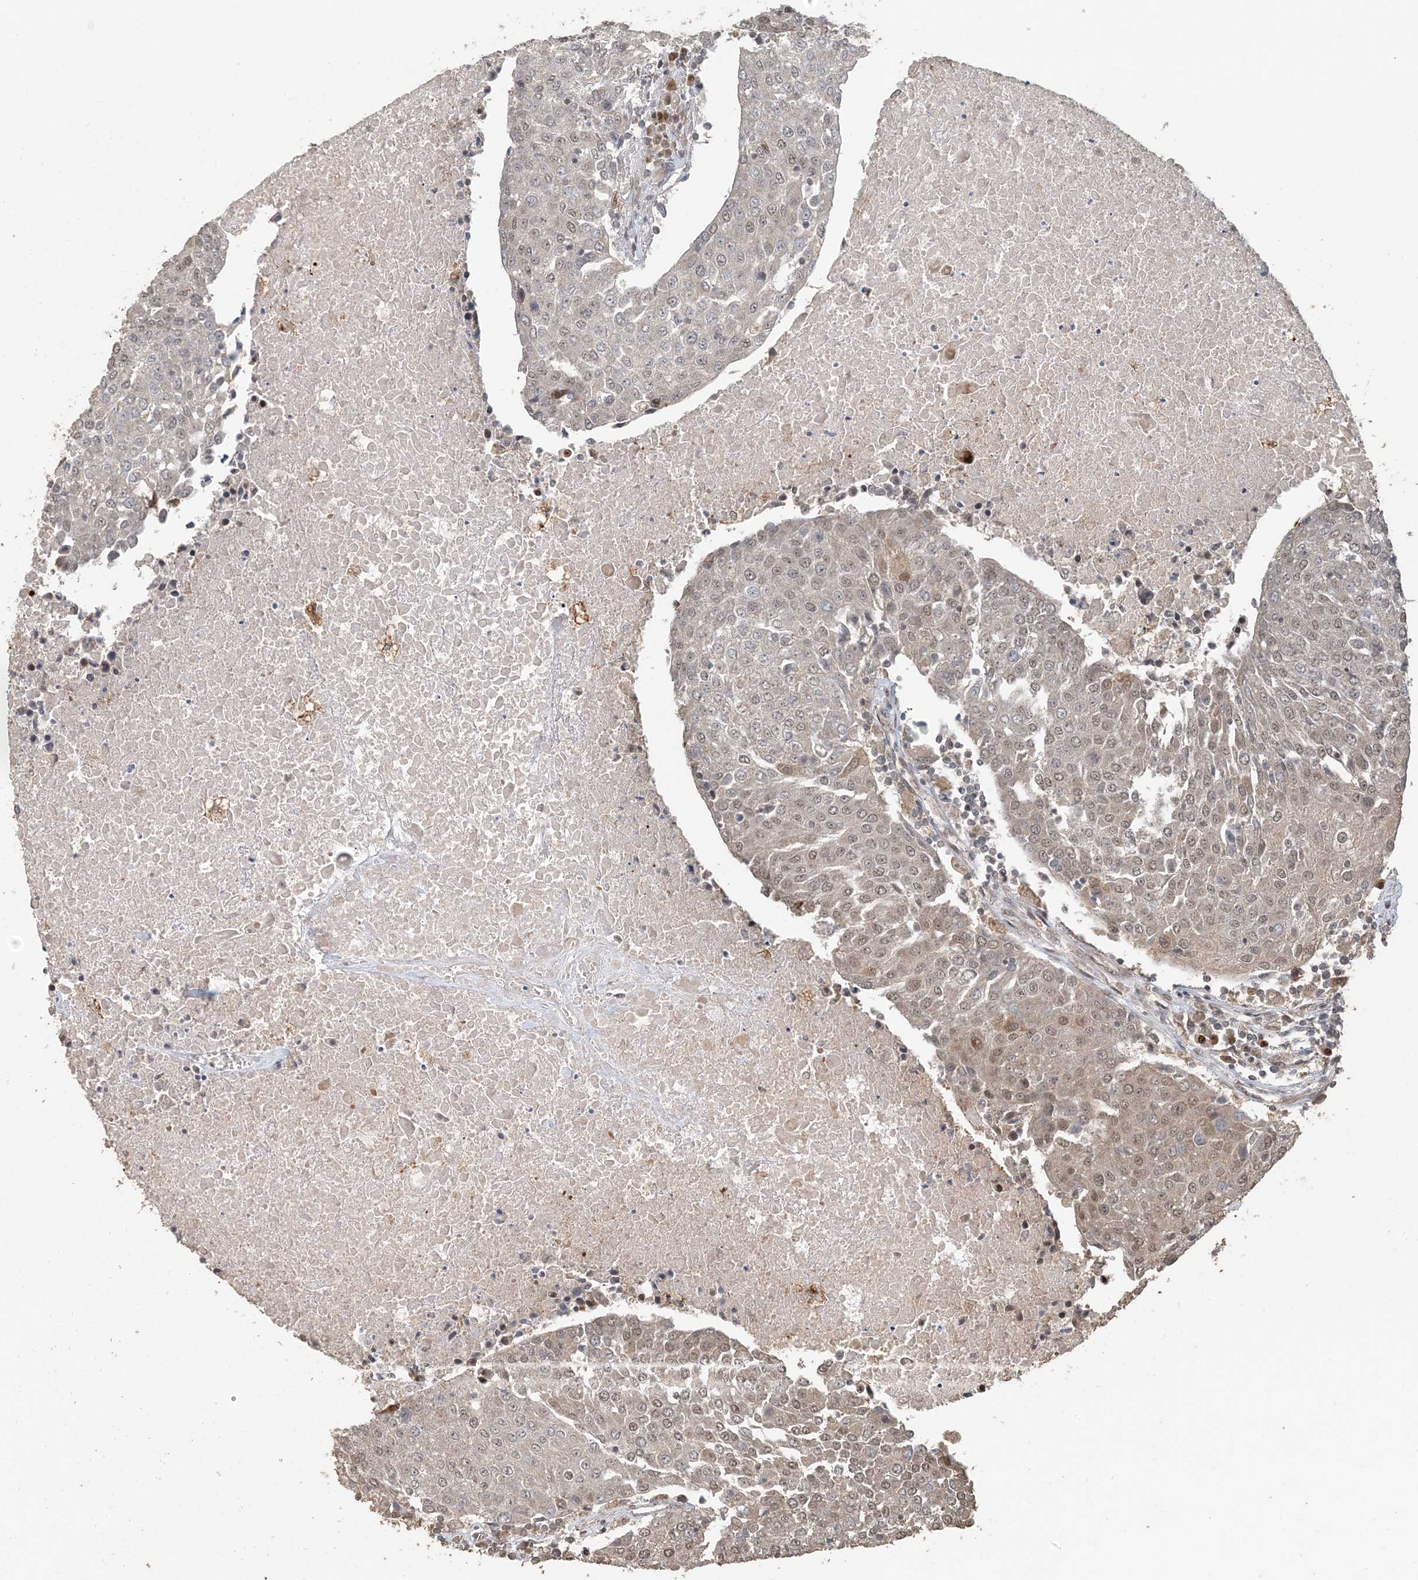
{"staining": {"intensity": "moderate", "quantity": "<25%", "location": "nuclear"}, "tissue": "urothelial cancer", "cell_type": "Tumor cells", "image_type": "cancer", "snomed": [{"axis": "morphology", "description": "Urothelial carcinoma, High grade"}, {"axis": "topography", "description": "Urinary bladder"}], "caption": "IHC (DAB) staining of urothelial carcinoma (high-grade) reveals moderate nuclear protein expression in about <25% of tumor cells. (IHC, brightfield microscopy, high magnification).", "gene": "ATP13A2", "patient": {"sex": "female", "age": 85}}